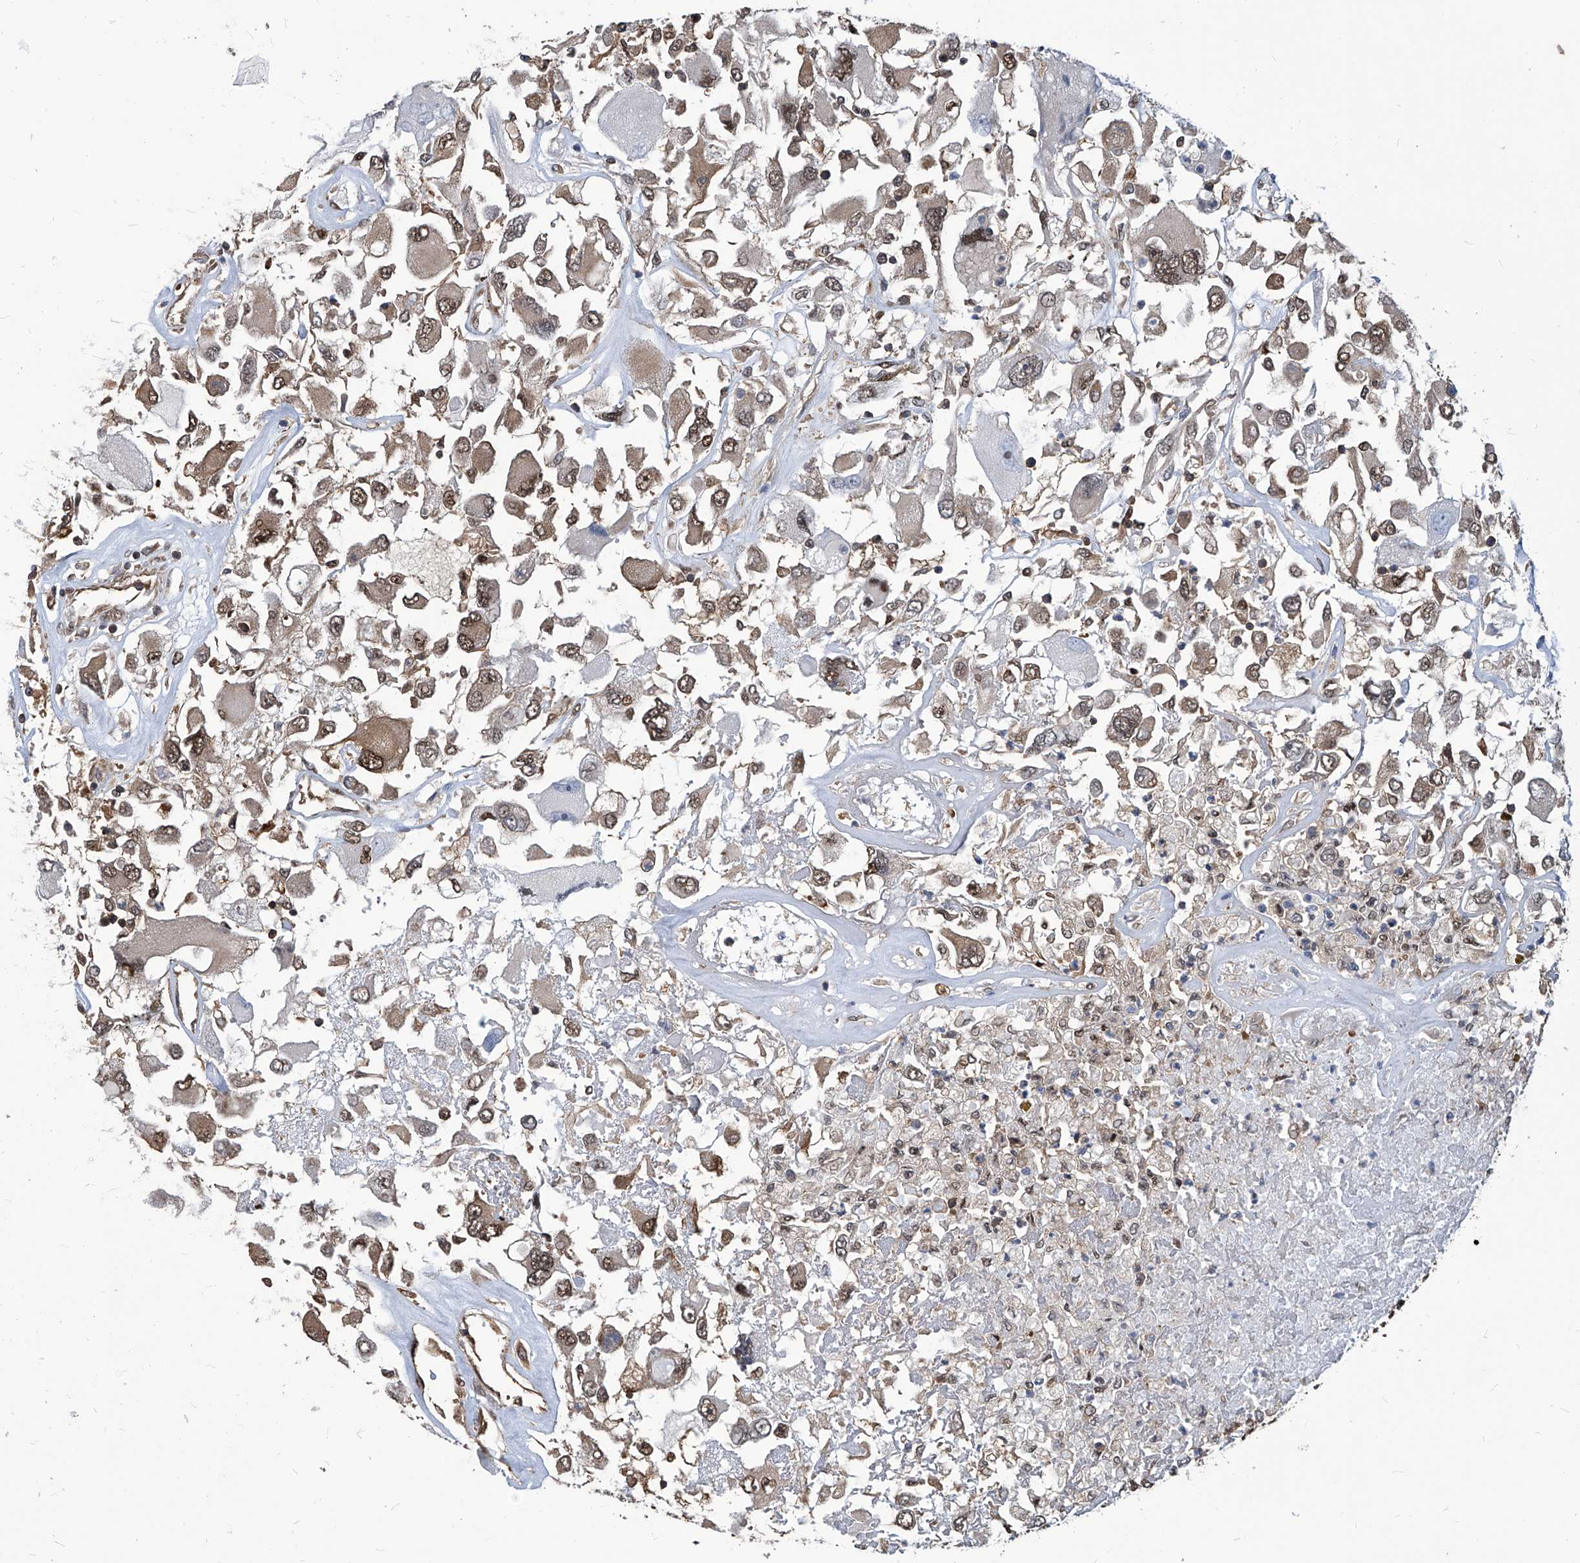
{"staining": {"intensity": "moderate", "quantity": ">75%", "location": "cytoplasmic/membranous,nuclear"}, "tissue": "renal cancer", "cell_type": "Tumor cells", "image_type": "cancer", "snomed": [{"axis": "morphology", "description": "Adenocarcinoma, NOS"}, {"axis": "topography", "description": "Kidney"}], "caption": "High-magnification brightfield microscopy of renal cancer stained with DAB (brown) and counterstained with hematoxylin (blue). tumor cells exhibit moderate cytoplasmic/membranous and nuclear positivity is appreciated in approximately>75% of cells.", "gene": "PSMB1", "patient": {"sex": "female", "age": 52}}